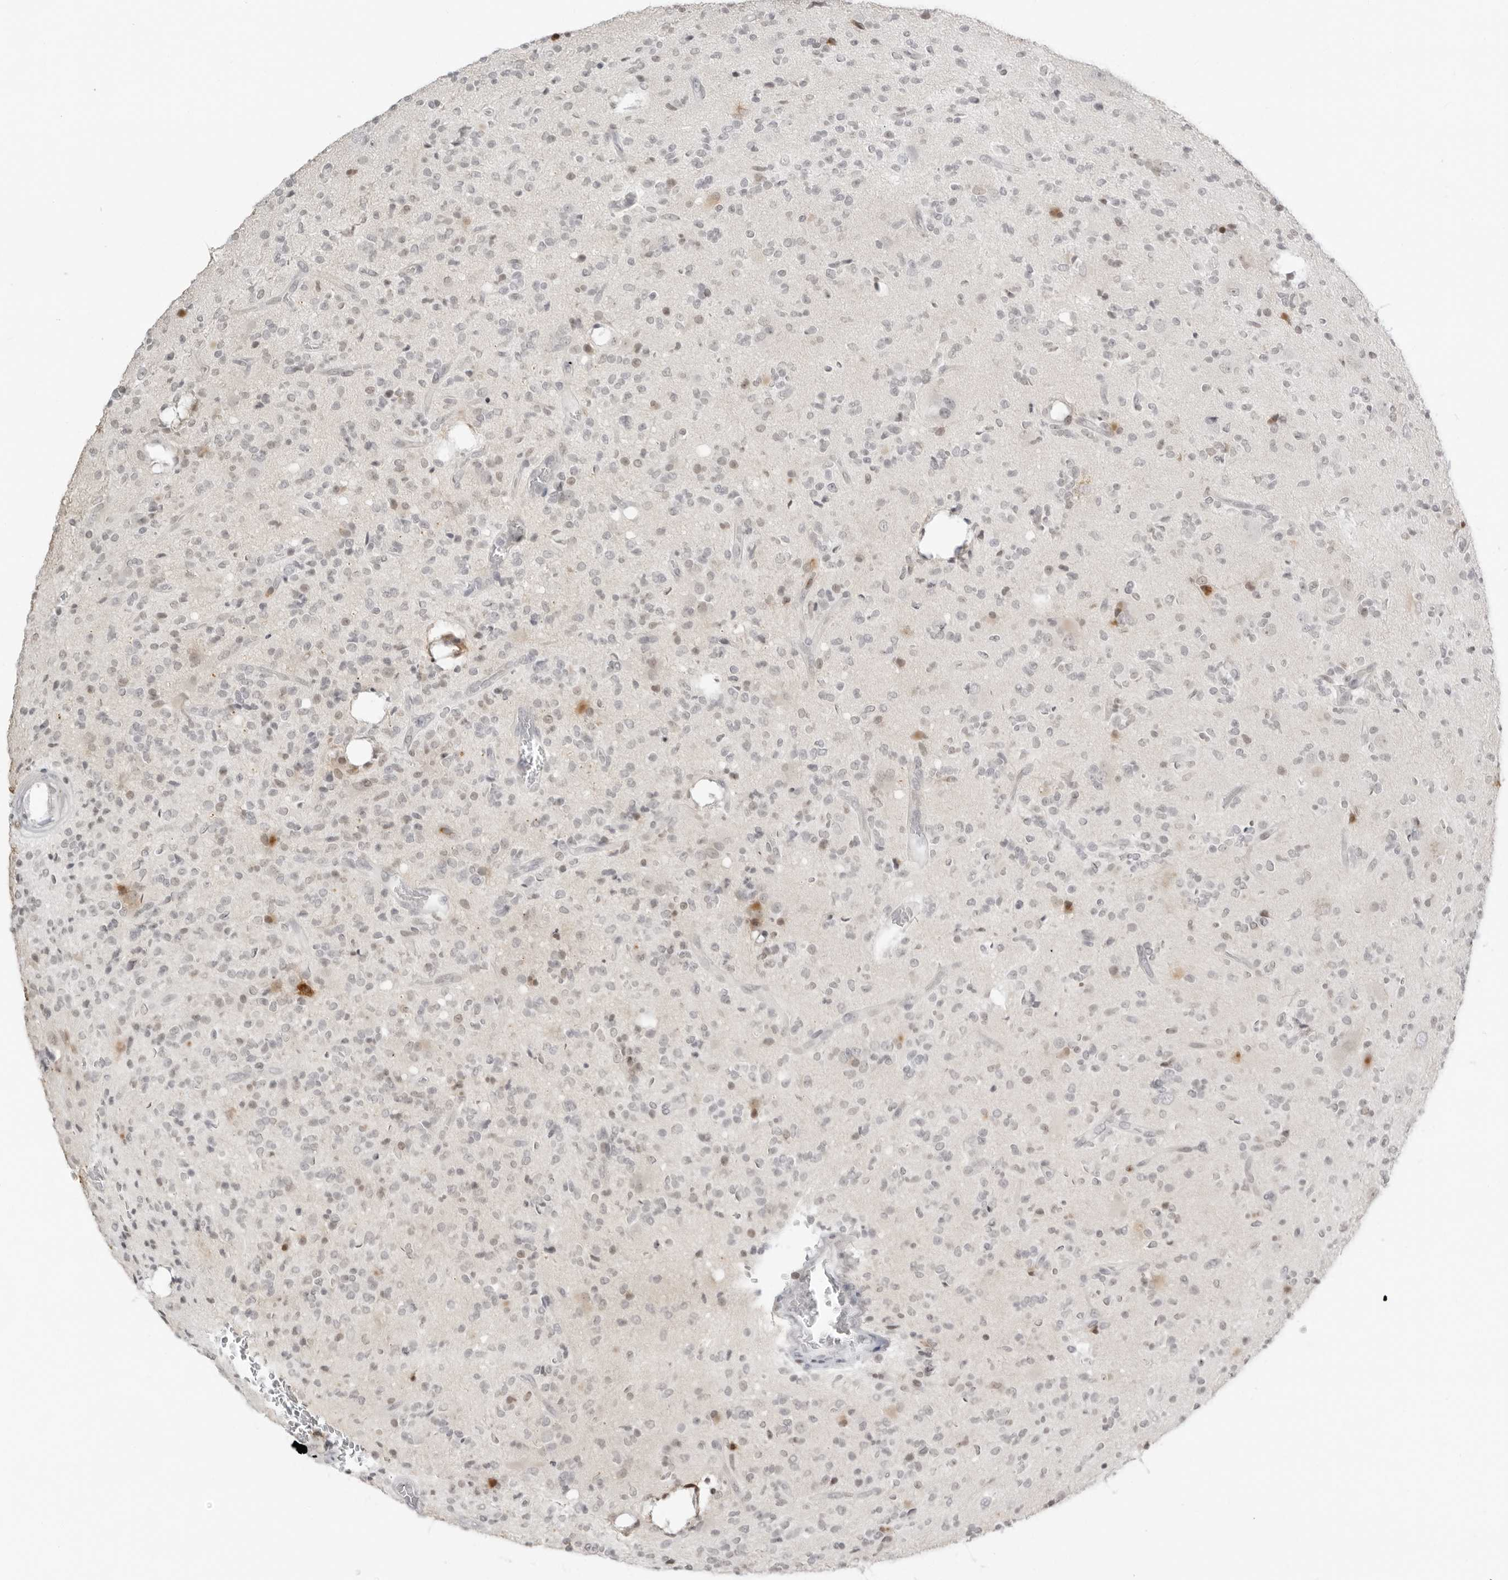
{"staining": {"intensity": "weak", "quantity": "<25%", "location": "nuclear"}, "tissue": "glioma", "cell_type": "Tumor cells", "image_type": "cancer", "snomed": [{"axis": "morphology", "description": "Glioma, malignant, High grade"}, {"axis": "topography", "description": "Brain"}], "caption": "This is an immunohistochemistry (IHC) image of glioma. There is no staining in tumor cells.", "gene": "RNF146", "patient": {"sex": "male", "age": 34}}